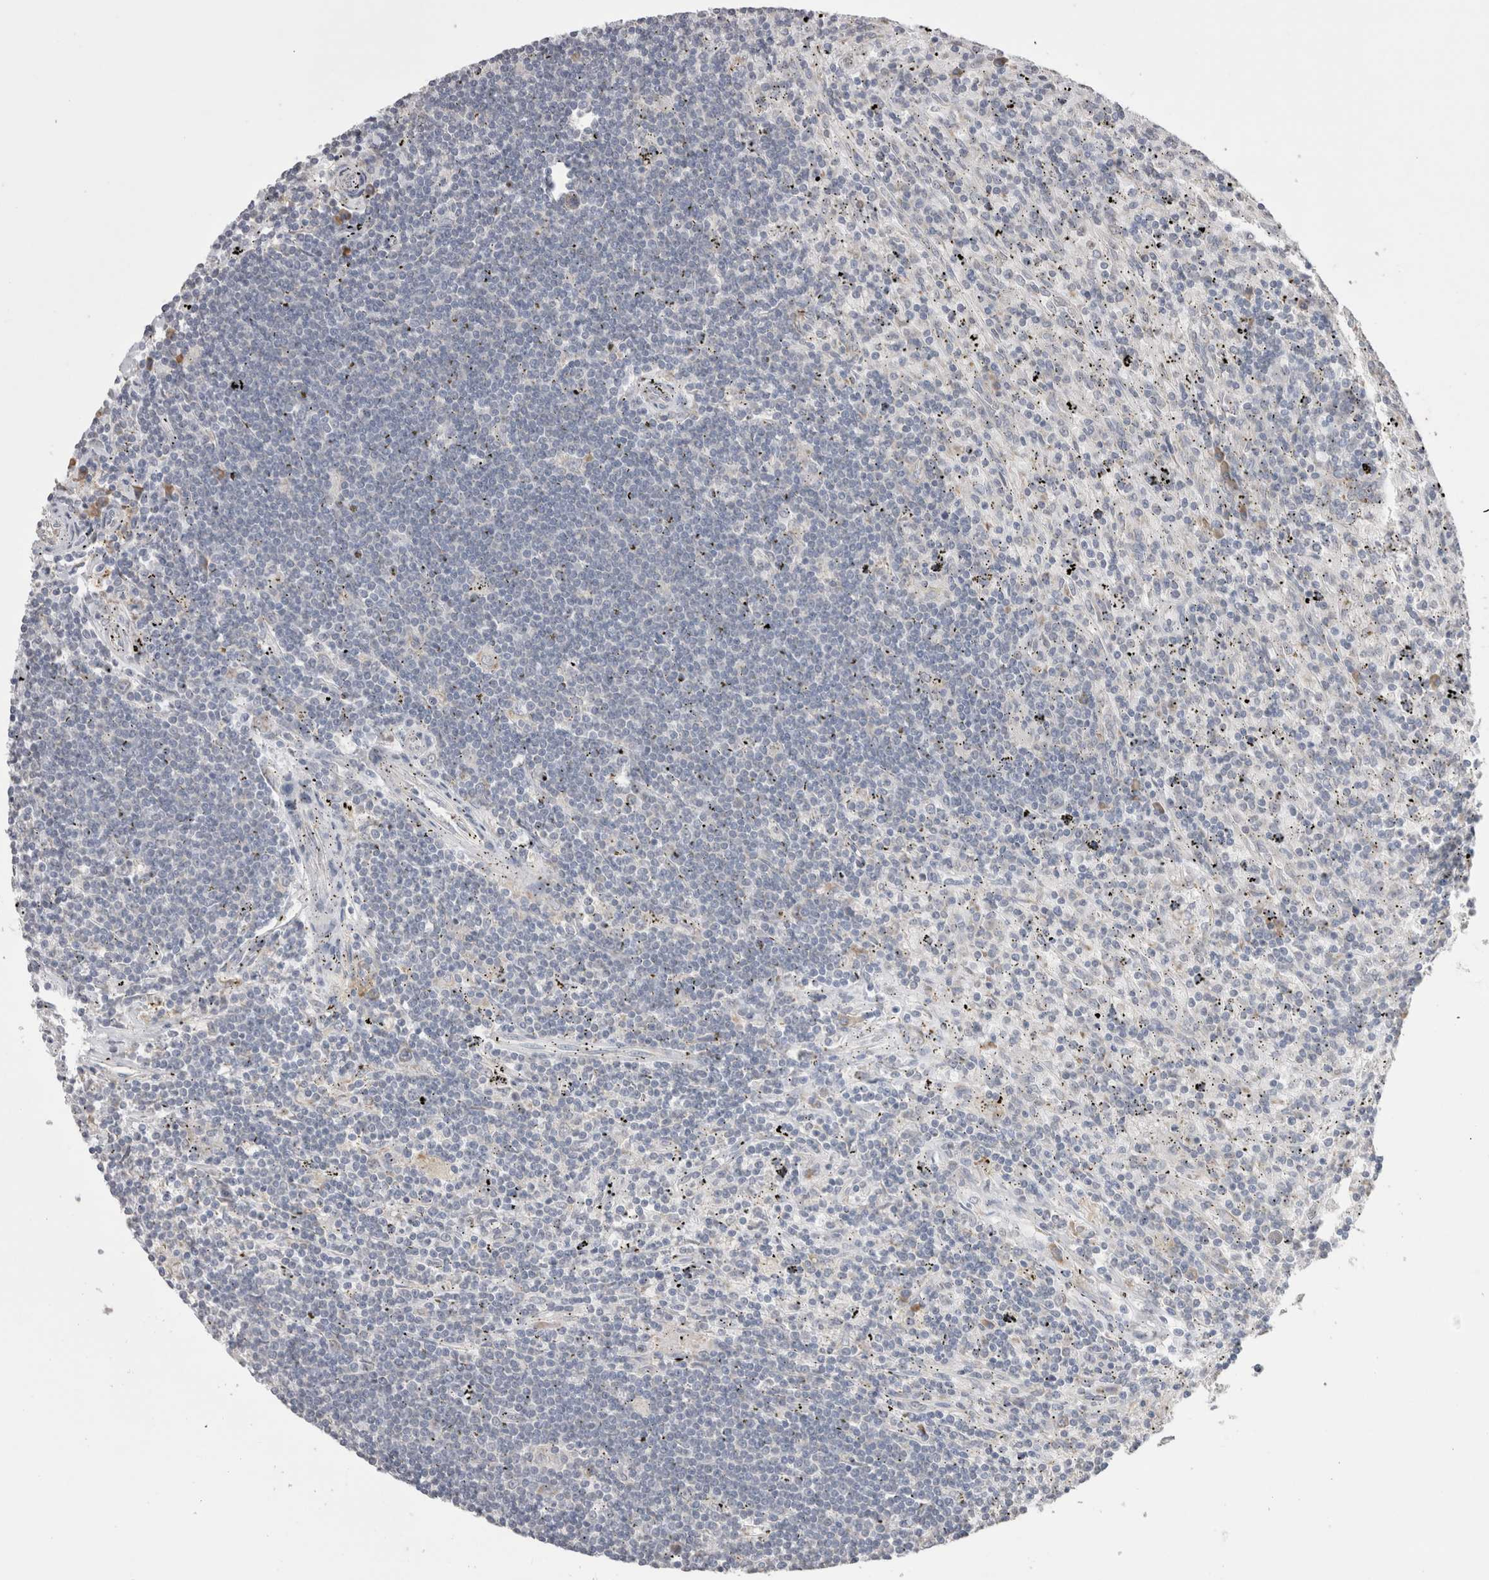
{"staining": {"intensity": "negative", "quantity": "none", "location": "none"}, "tissue": "lymphoma", "cell_type": "Tumor cells", "image_type": "cancer", "snomed": [{"axis": "morphology", "description": "Malignant lymphoma, non-Hodgkin's type, Low grade"}, {"axis": "topography", "description": "Spleen"}], "caption": "Immunohistochemical staining of human lymphoma reveals no significant positivity in tumor cells.", "gene": "NOMO1", "patient": {"sex": "male", "age": 76}}